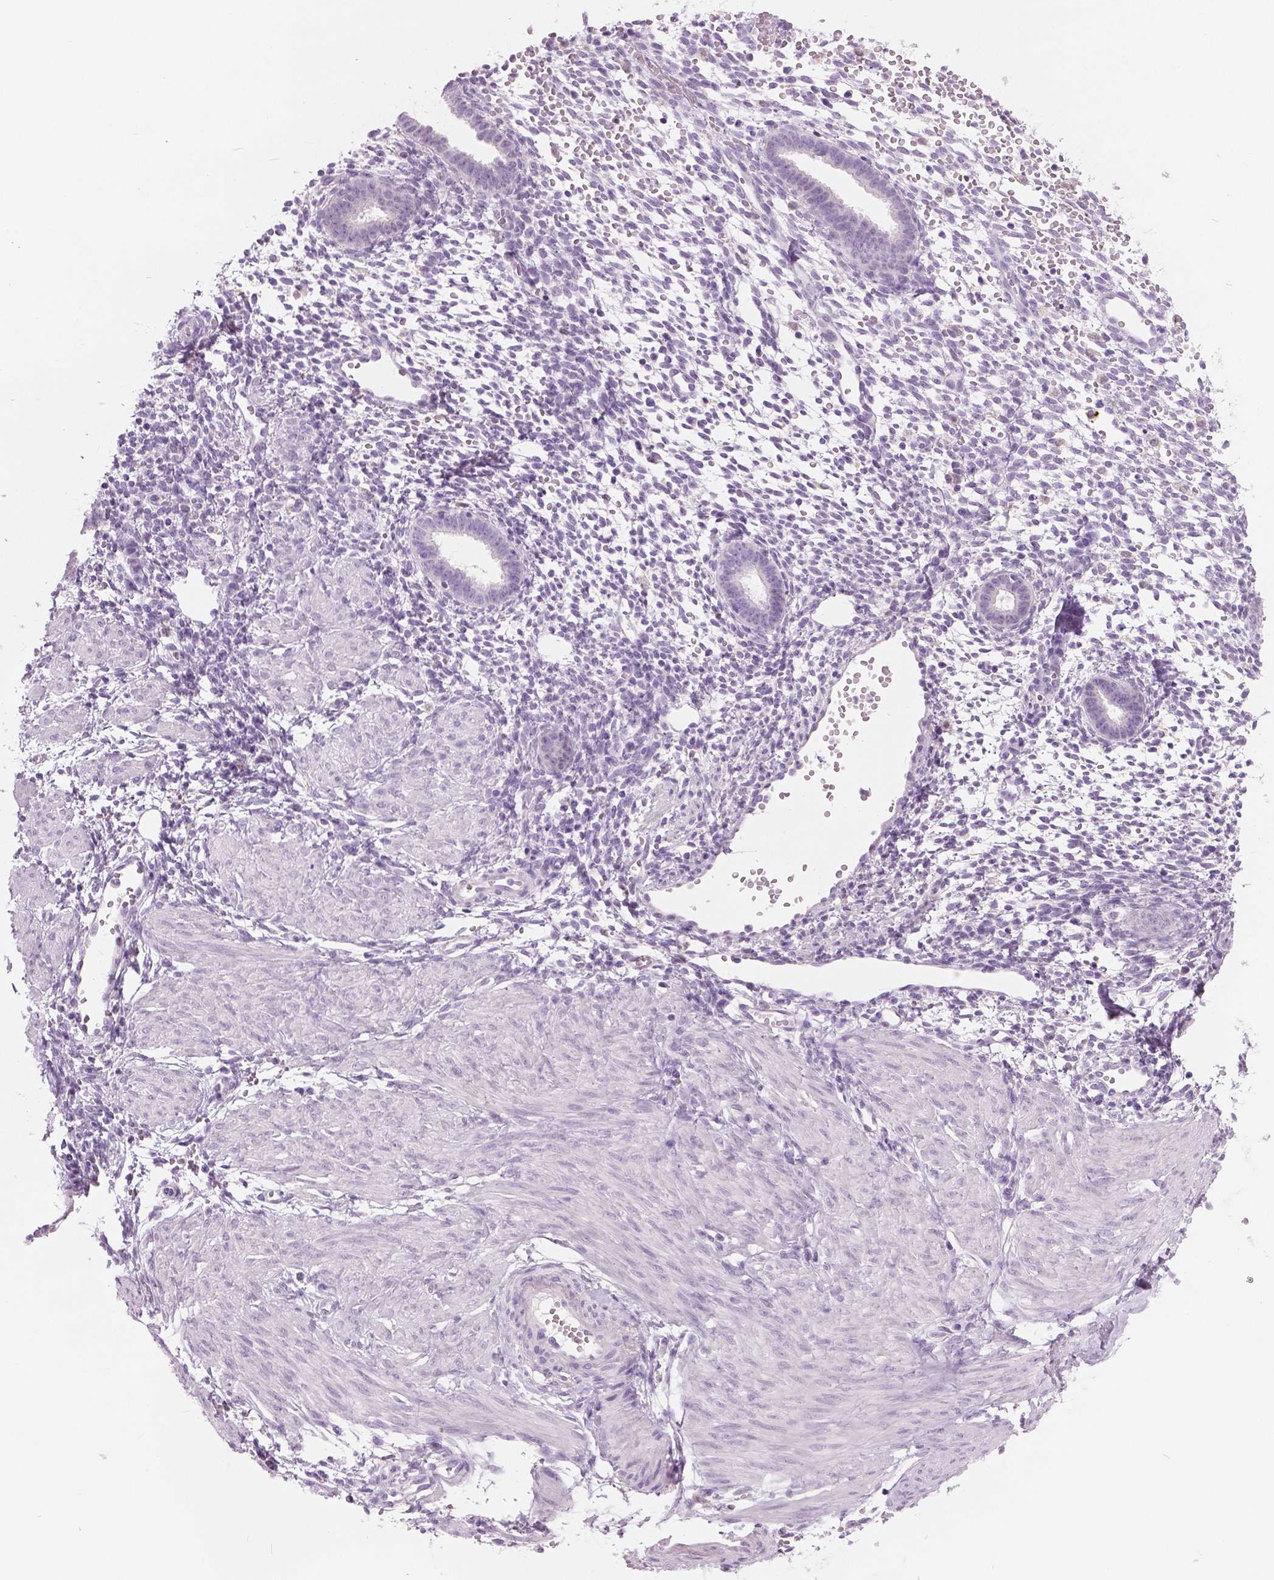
{"staining": {"intensity": "negative", "quantity": "none", "location": "none"}, "tissue": "endometrium", "cell_type": "Cells in endometrial stroma", "image_type": "normal", "snomed": [{"axis": "morphology", "description": "Normal tissue, NOS"}, {"axis": "topography", "description": "Endometrium"}], "caption": "Immunohistochemistry histopathology image of unremarkable endometrium stained for a protein (brown), which exhibits no expression in cells in endometrial stroma.", "gene": "GALM", "patient": {"sex": "female", "age": 36}}